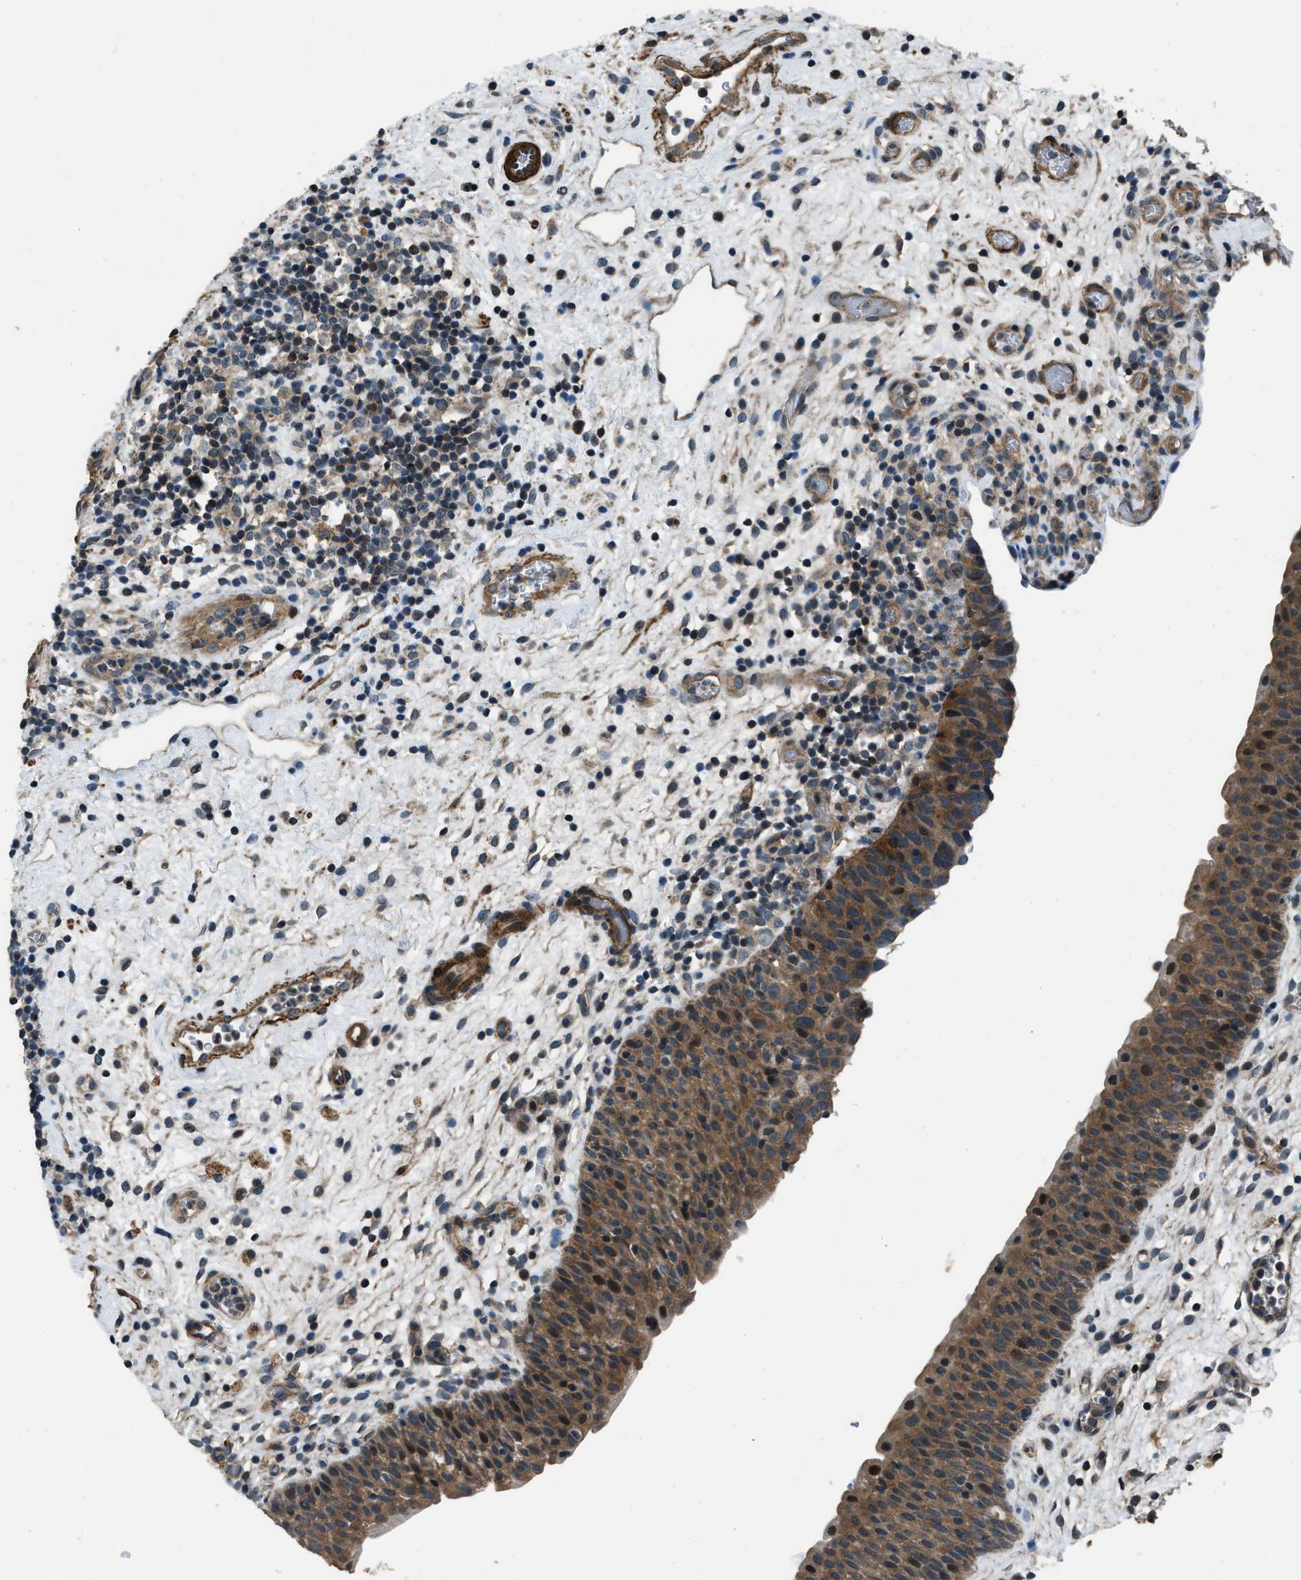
{"staining": {"intensity": "moderate", "quantity": ">75%", "location": "cytoplasmic/membranous"}, "tissue": "urinary bladder", "cell_type": "Urothelial cells", "image_type": "normal", "snomed": [{"axis": "morphology", "description": "Normal tissue, NOS"}, {"axis": "topography", "description": "Urinary bladder"}], "caption": "The histopathology image exhibits staining of unremarkable urinary bladder, revealing moderate cytoplasmic/membranous protein positivity (brown color) within urothelial cells. (Stains: DAB in brown, nuclei in blue, Microscopy: brightfield microscopy at high magnification).", "gene": "NUDCD3", "patient": {"sex": "male", "age": 37}}